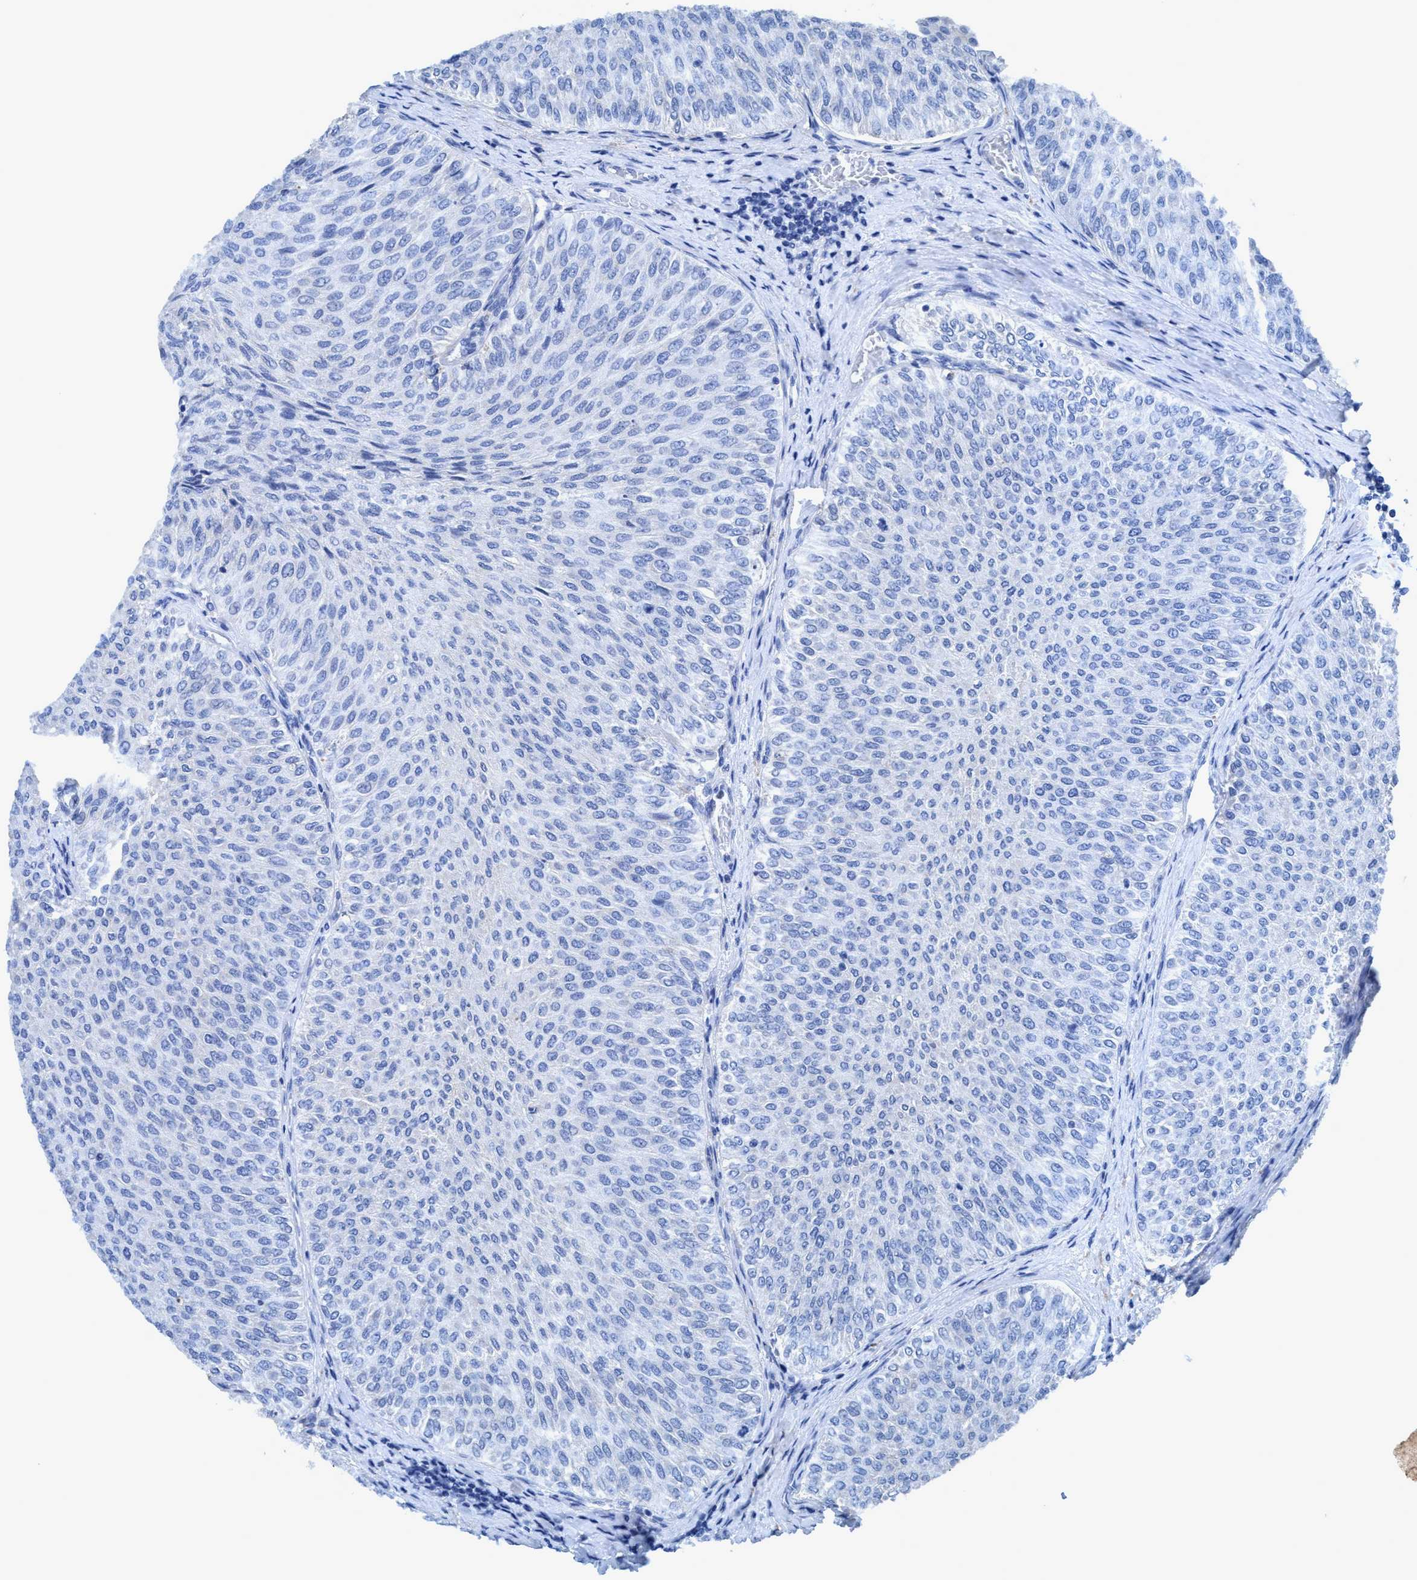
{"staining": {"intensity": "negative", "quantity": "none", "location": "none"}, "tissue": "urothelial cancer", "cell_type": "Tumor cells", "image_type": "cancer", "snomed": [{"axis": "morphology", "description": "Urothelial carcinoma, Low grade"}, {"axis": "topography", "description": "Urinary bladder"}], "caption": "Photomicrograph shows no significant protein expression in tumor cells of urothelial cancer.", "gene": "DNAI1", "patient": {"sex": "male", "age": 78}}